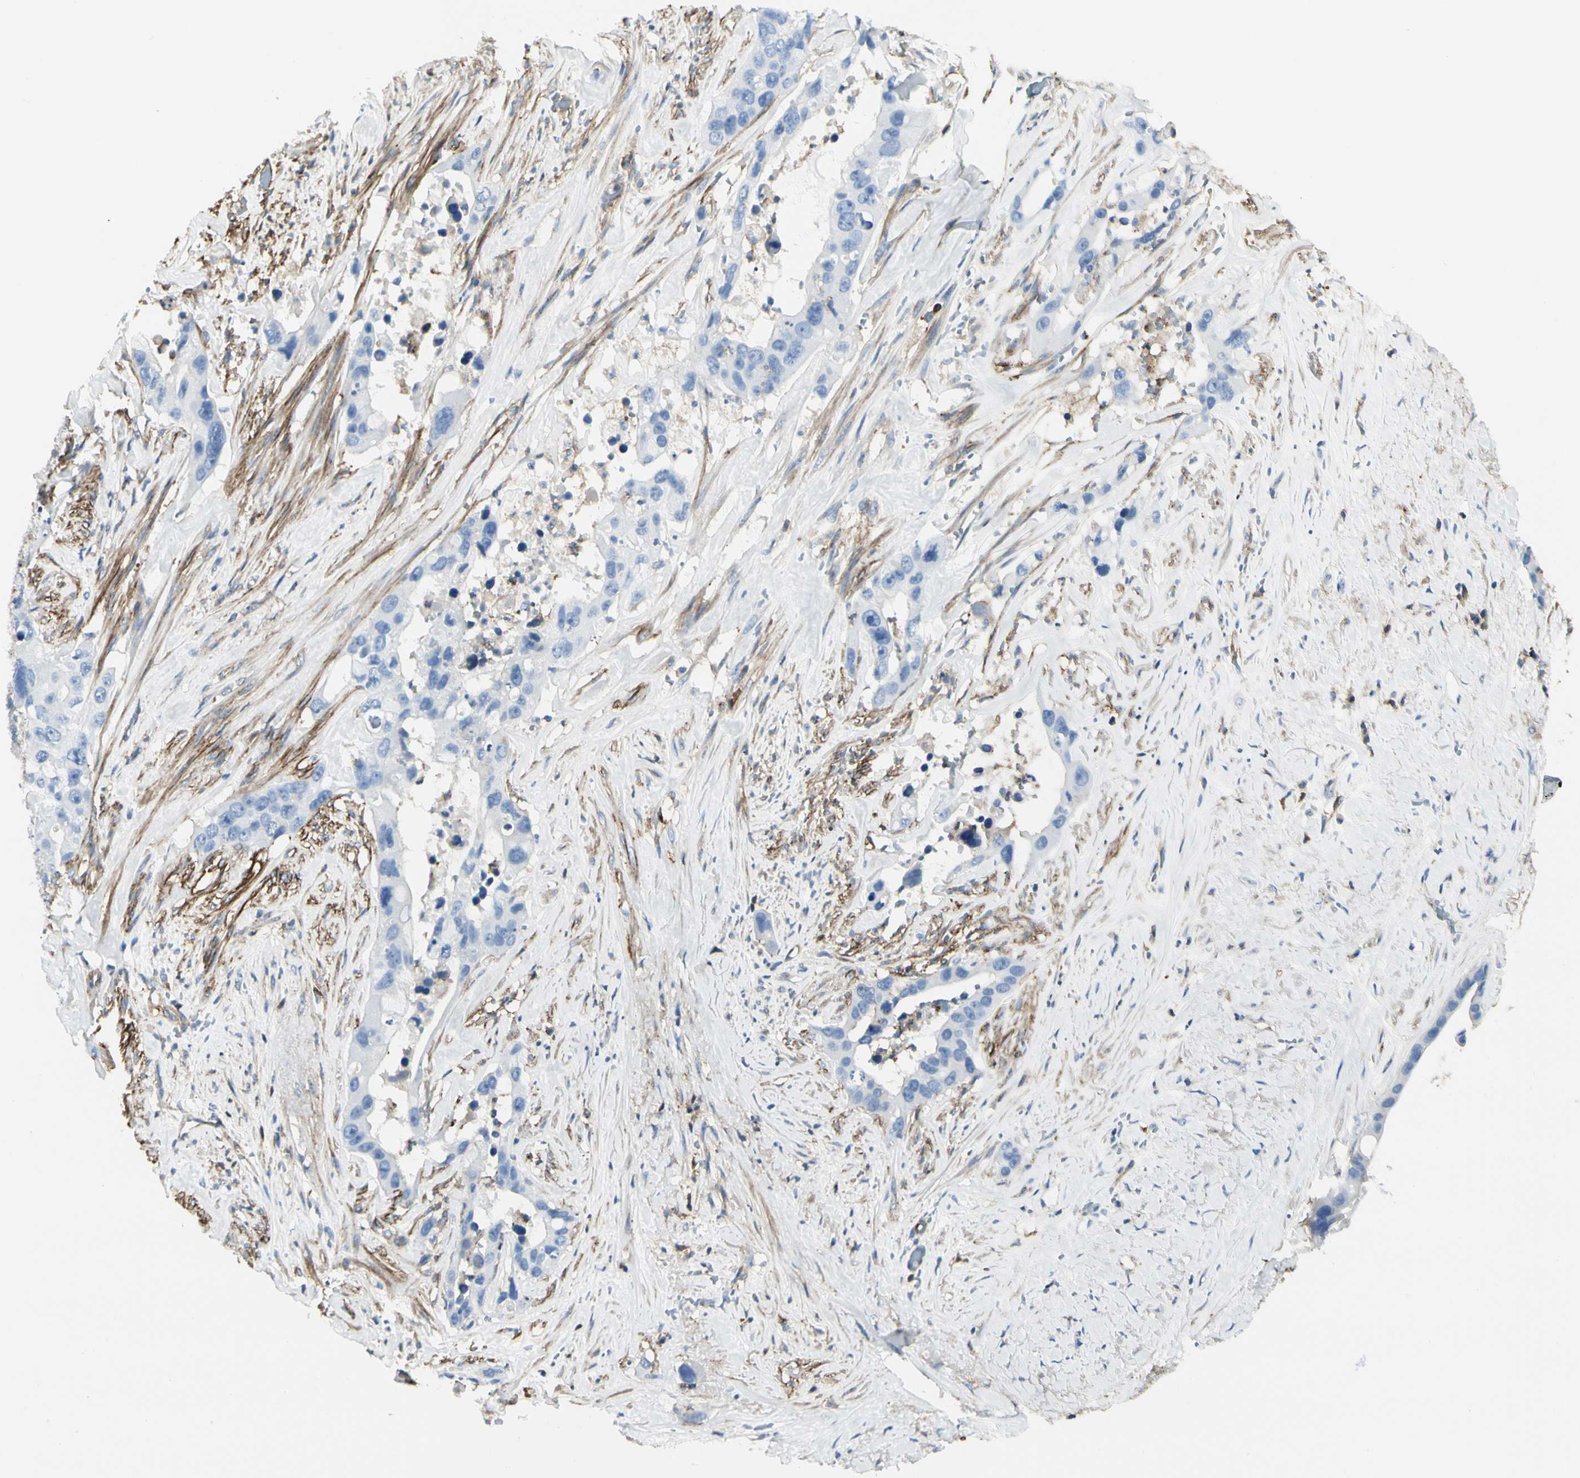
{"staining": {"intensity": "negative", "quantity": "none", "location": "none"}, "tissue": "liver cancer", "cell_type": "Tumor cells", "image_type": "cancer", "snomed": [{"axis": "morphology", "description": "Cholangiocarcinoma"}, {"axis": "topography", "description": "Liver"}], "caption": "Image shows no protein staining in tumor cells of liver cancer tissue.", "gene": "CLEC2B", "patient": {"sex": "female", "age": 65}}